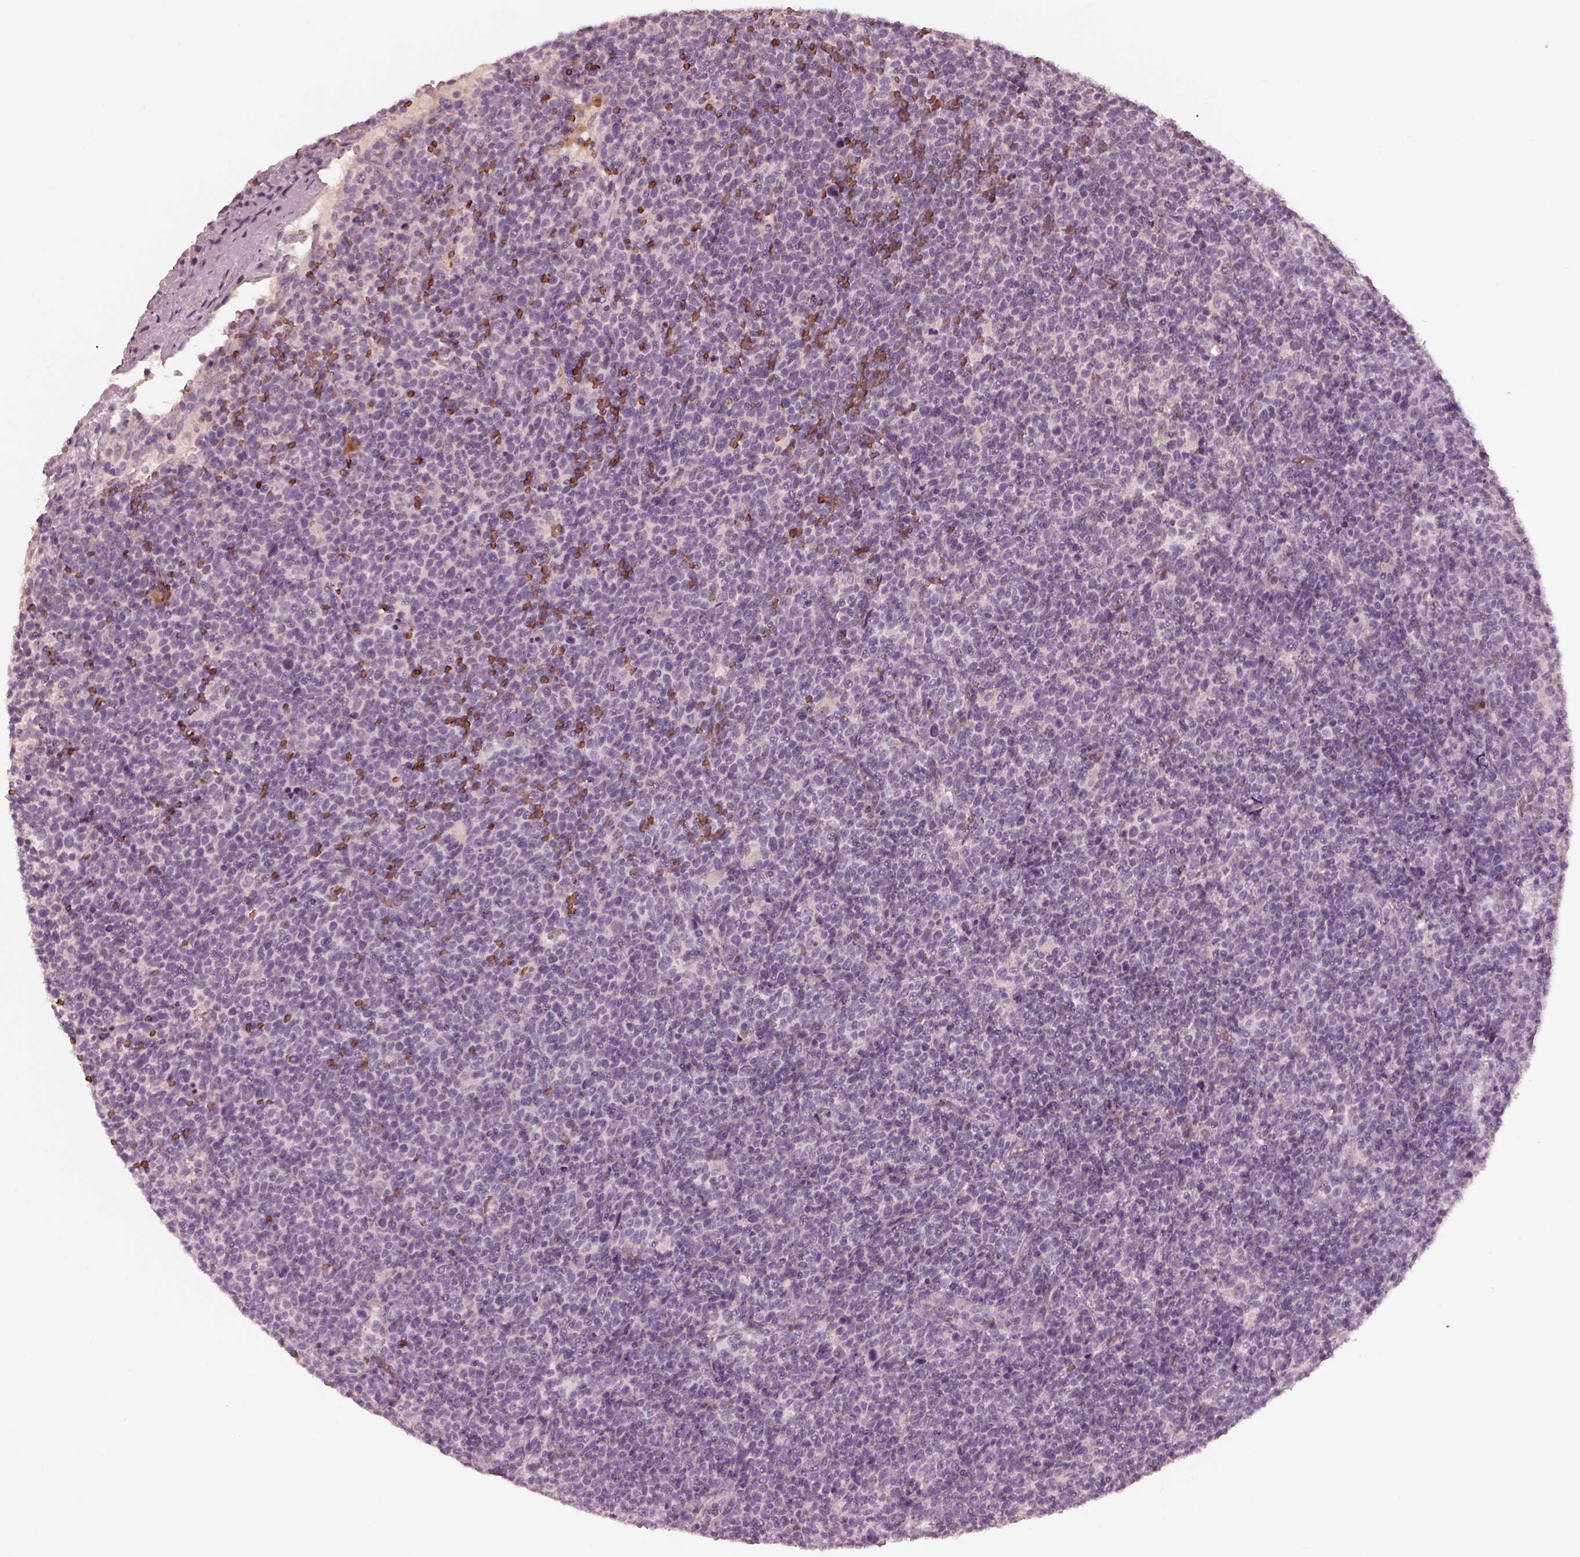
{"staining": {"intensity": "negative", "quantity": "none", "location": "none"}, "tissue": "lymphoma", "cell_type": "Tumor cells", "image_type": "cancer", "snomed": [{"axis": "morphology", "description": "Malignant lymphoma, non-Hodgkin's type, High grade"}, {"axis": "topography", "description": "Lymph node"}], "caption": "DAB immunohistochemical staining of human lymphoma exhibits no significant positivity in tumor cells.", "gene": "ANKLE1", "patient": {"sex": "male", "age": 61}}